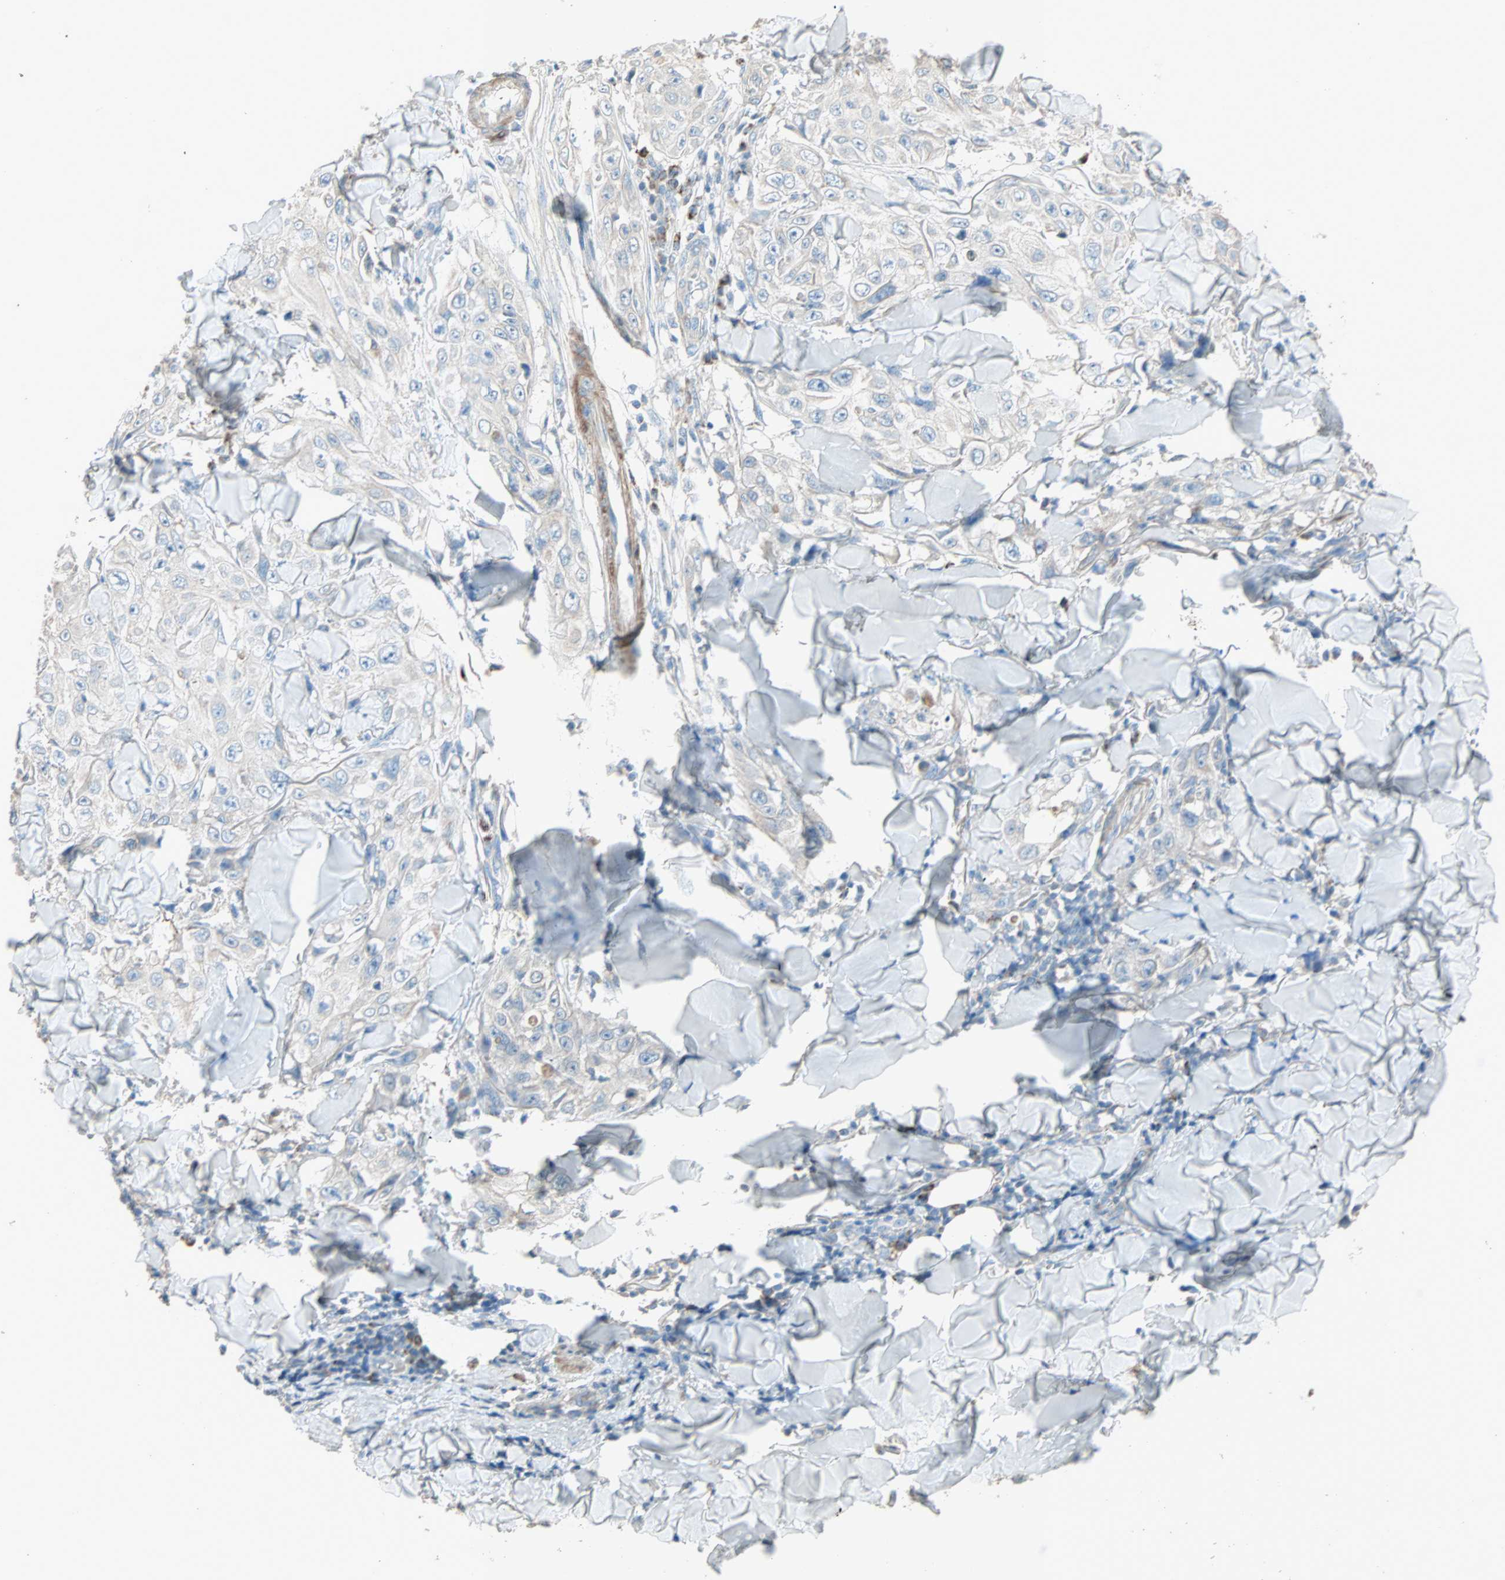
{"staining": {"intensity": "negative", "quantity": "none", "location": "none"}, "tissue": "skin cancer", "cell_type": "Tumor cells", "image_type": "cancer", "snomed": [{"axis": "morphology", "description": "Squamous cell carcinoma, NOS"}, {"axis": "topography", "description": "Skin"}], "caption": "High magnification brightfield microscopy of skin cancer (squamous cell carcinoma) stained with DAB (3,3'-diaminobenzidine) (brown) and counterstained with hematoxylin (blue): tumor cells show no significant positivity.", "gene": "ACVRL1", "patient": {"sex": "male", "age": 86}}